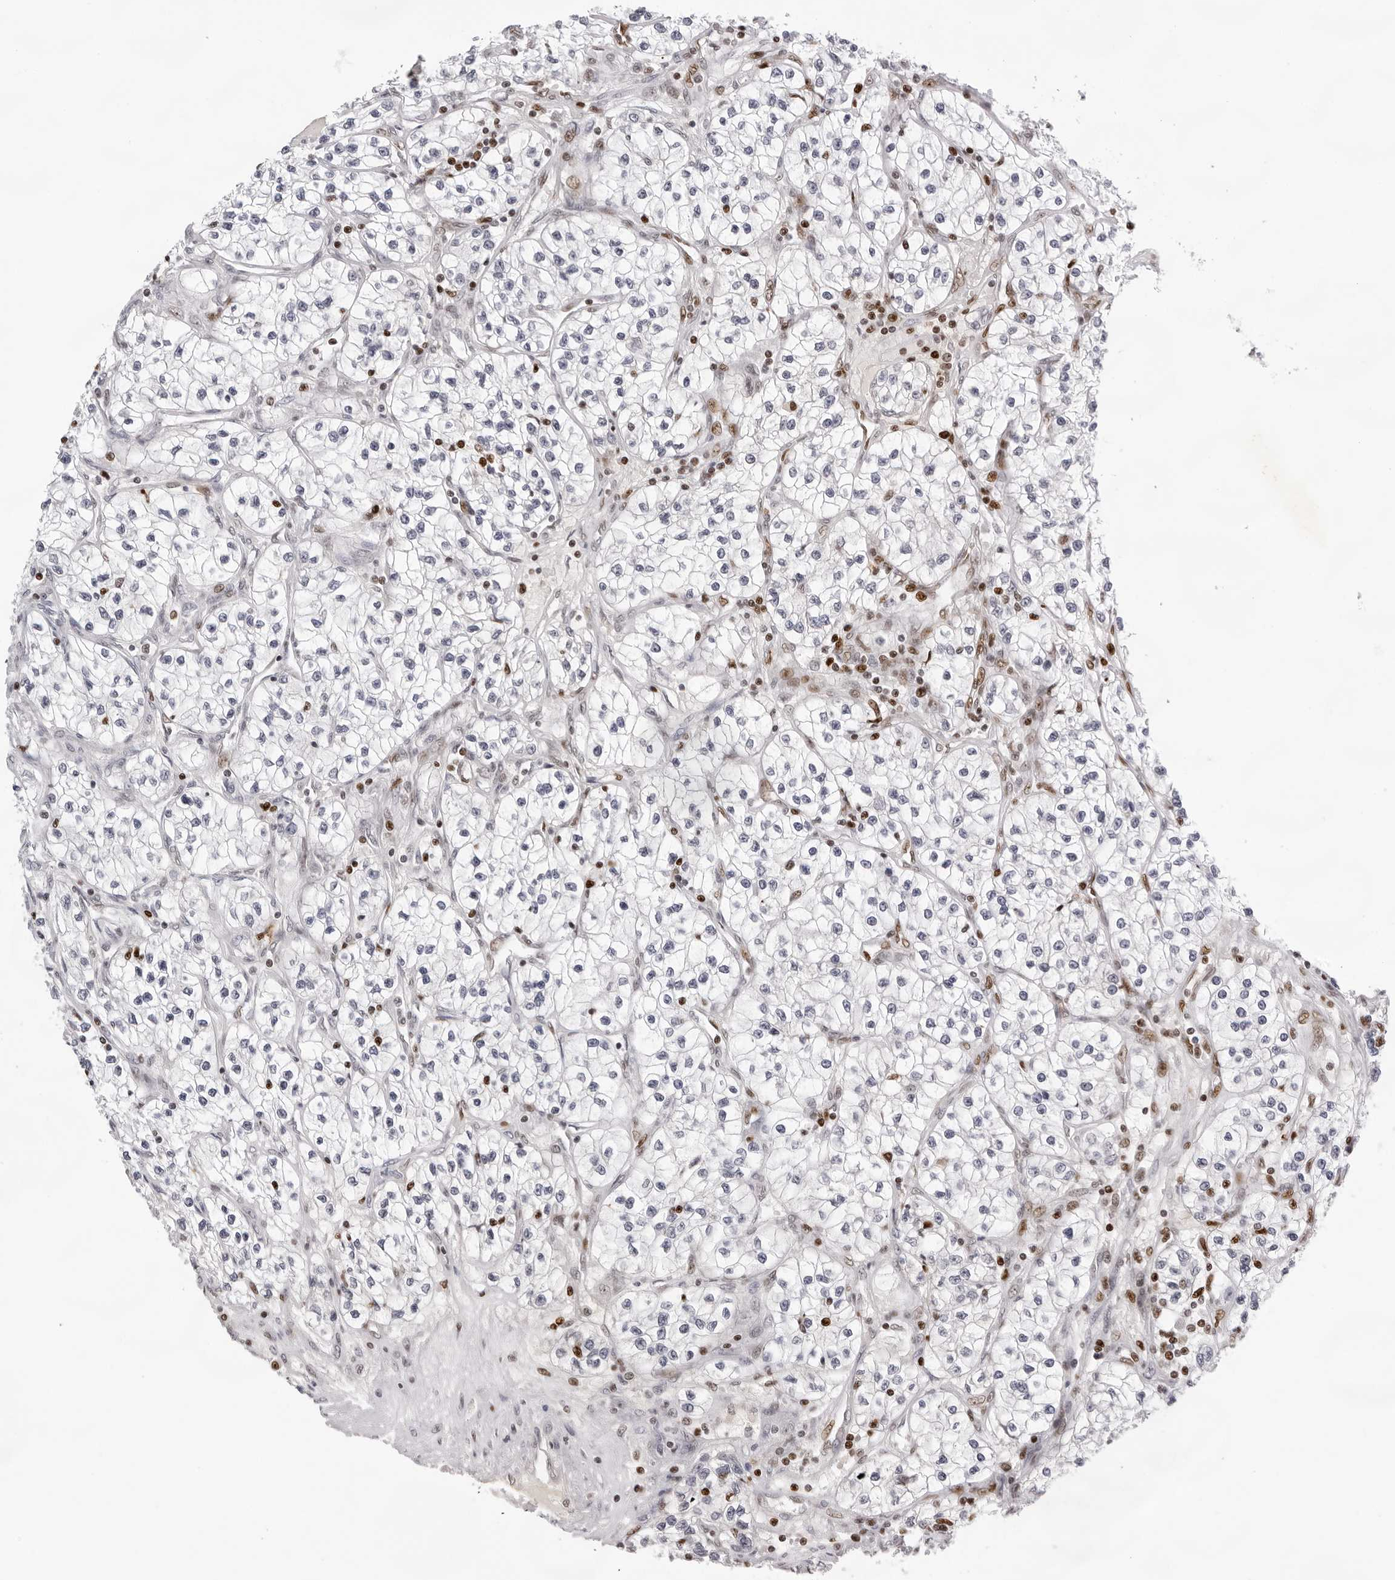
{"staining": {"intensity": "negative", "quantity": "none", "location": "none"}, "tissue": "renal cancer", "cell_type": "Tumor cells", "image_type": "cancer", "snomed": [{"axis": "morphology", "description": "Adenocarcinoma, NOS"}, {"axis": "topography", "description": "Kidney"}], "caption": "The histopathology image demonstrates no significant expression in tumor cells of renal adenocarcinoma.", "gene": "OGG1", "patient": {"sex": "female", "age": 57}}